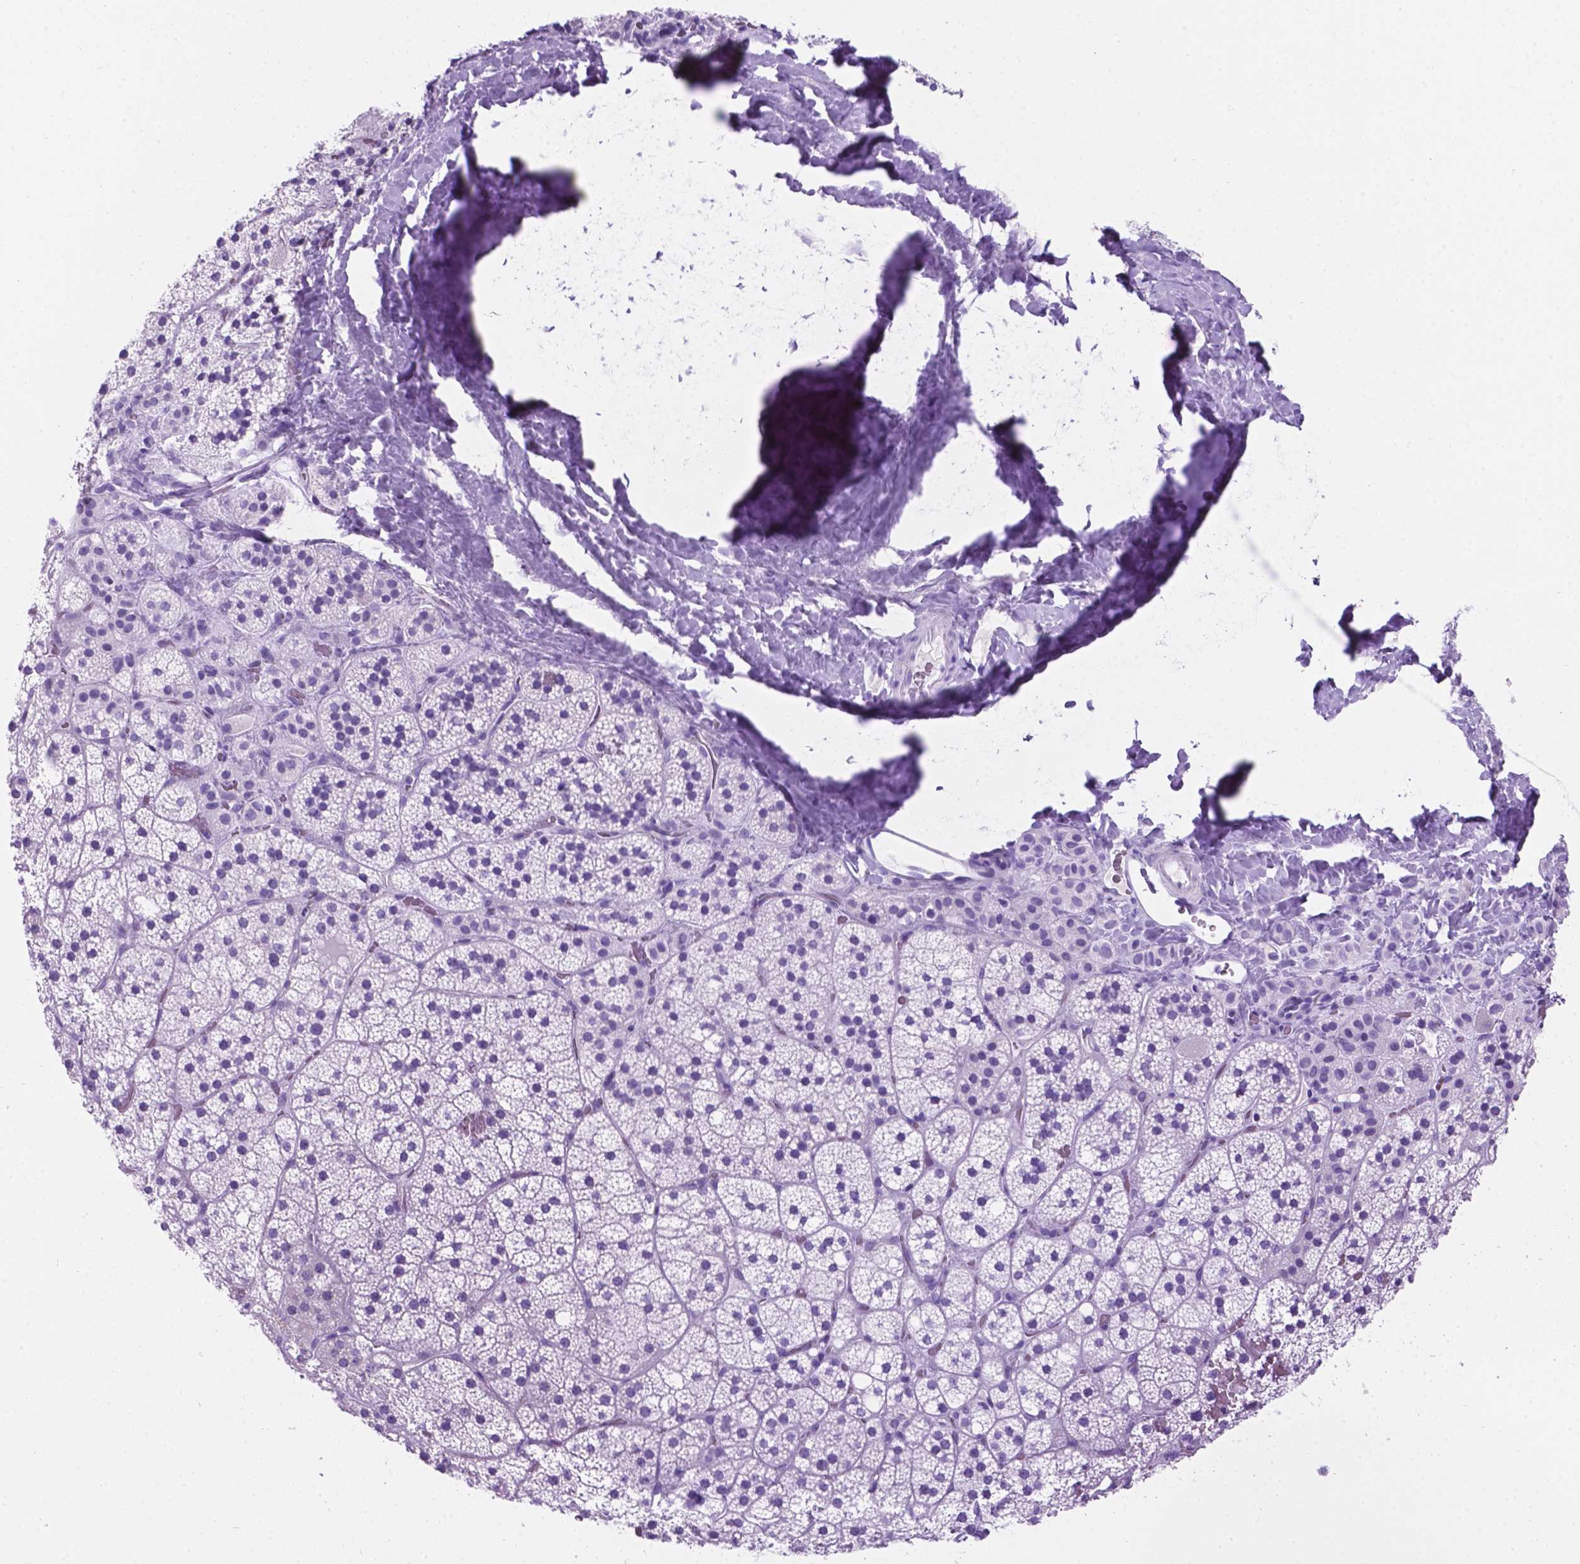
{"staining": {"intensity": "negative", "quantity": "none", "location": "none"}, "tissue": "adrenal gland", "cell_type": "Glandular cells", "image_type": "normal", "snomed": [{"axis": "morphology", "description": "Normal tissue, NOS"}, {"axis": "topography", "description": "Adrenal gland"}], "caption": "This is a photomicrograph of immunohistochemistry (IHC) staining of benign adrenal gland, which shows no expression in glandular cells. (Immunohistochemistry, brightfield microscopy, high magnification).", "gene": "C17orf107", "patient": {"sex": "male", "age": 53}}